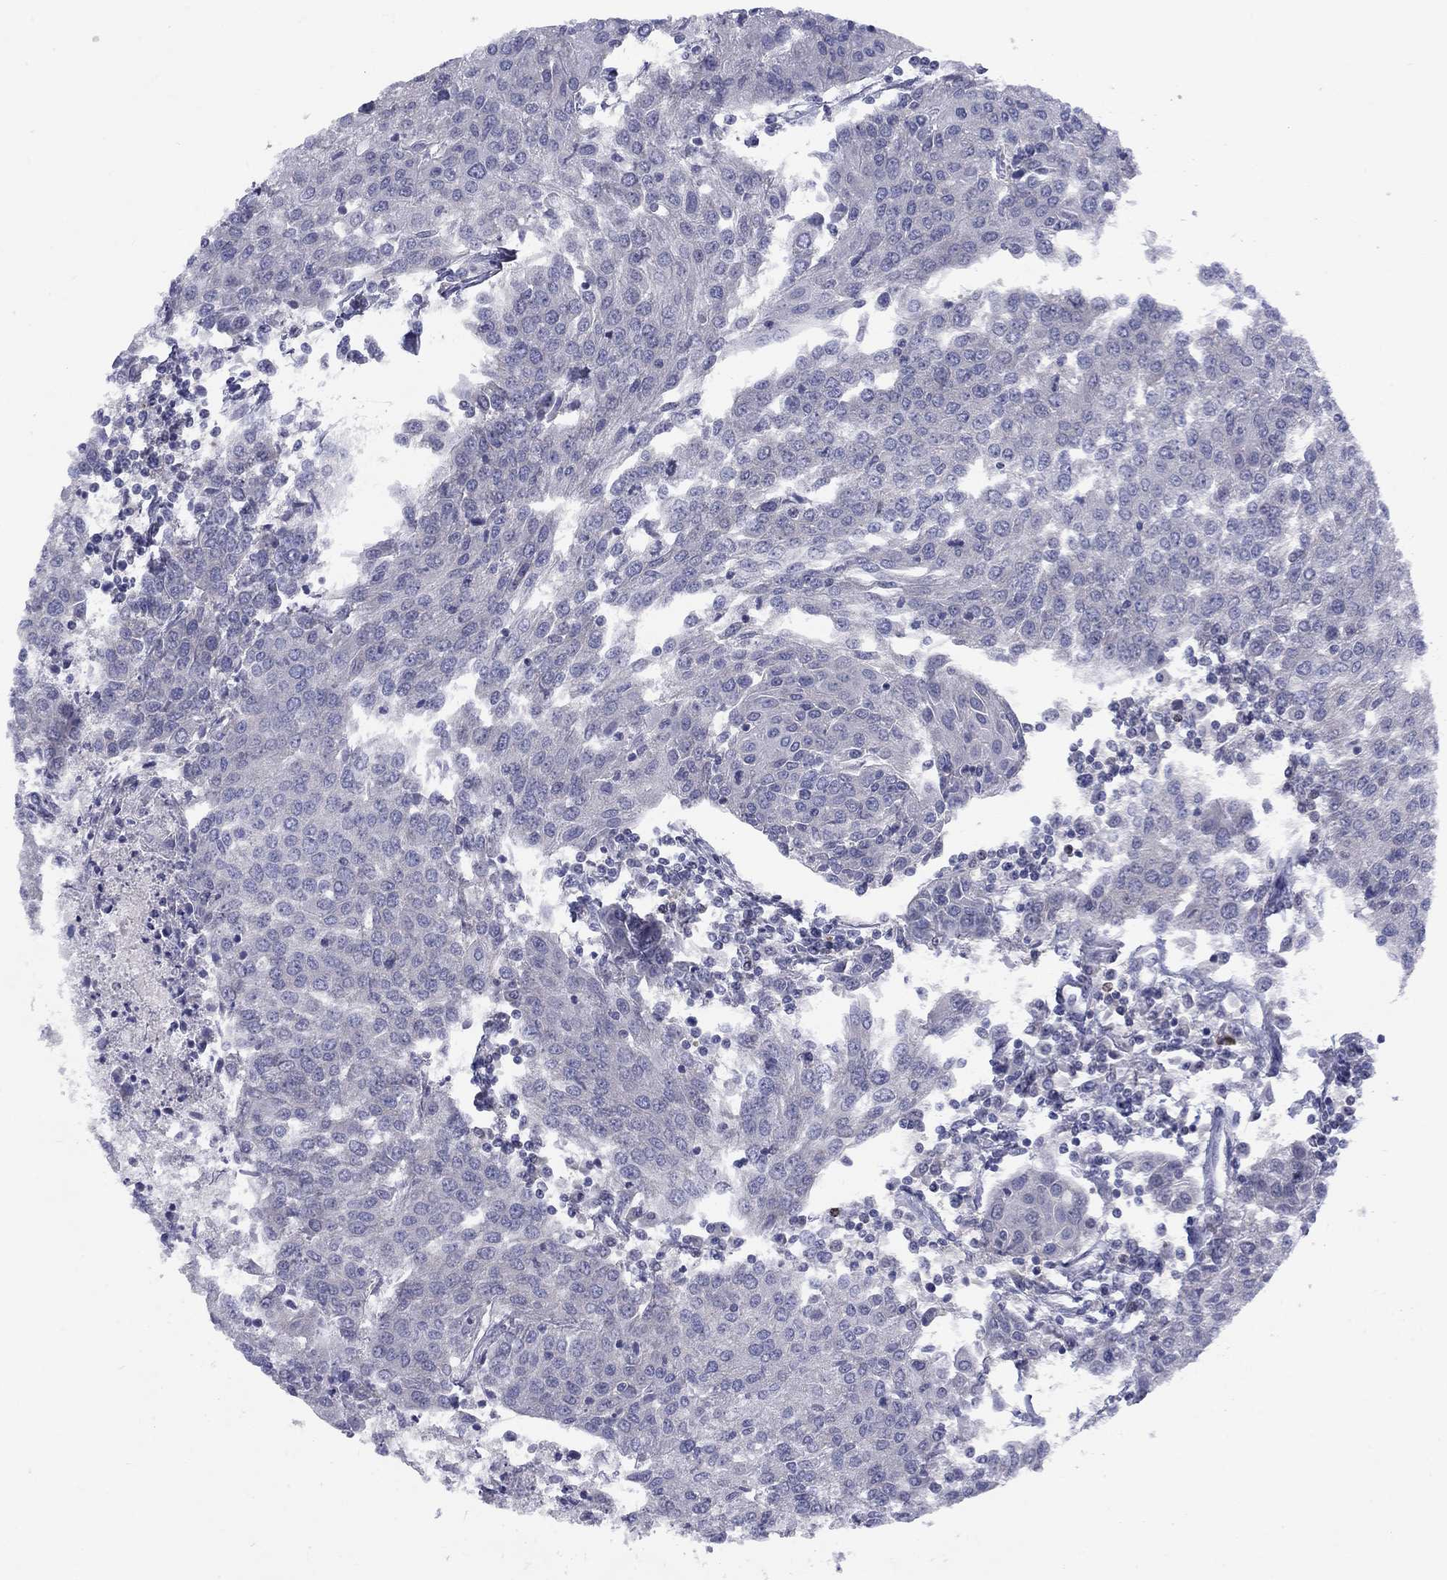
{"staining": {"intensity": "negative", "quantity": "none", "location": "none"}, "tissue": "urothelial cancer", "cell_type": "Tumor cells", "image_type": "cancer", "snomed": [{"axis": "morphology", "description": "Urothelial carcinoma, High grade"}, {"axis": "topography", "description": "Urinary bladder"}], "caption": "Immunohistochemical staining of human urothelial cancer demonstrates no significant expression in tumor cells.", "gene": "CACNA1A", "patient": {"sex": "female", "age": 85}}